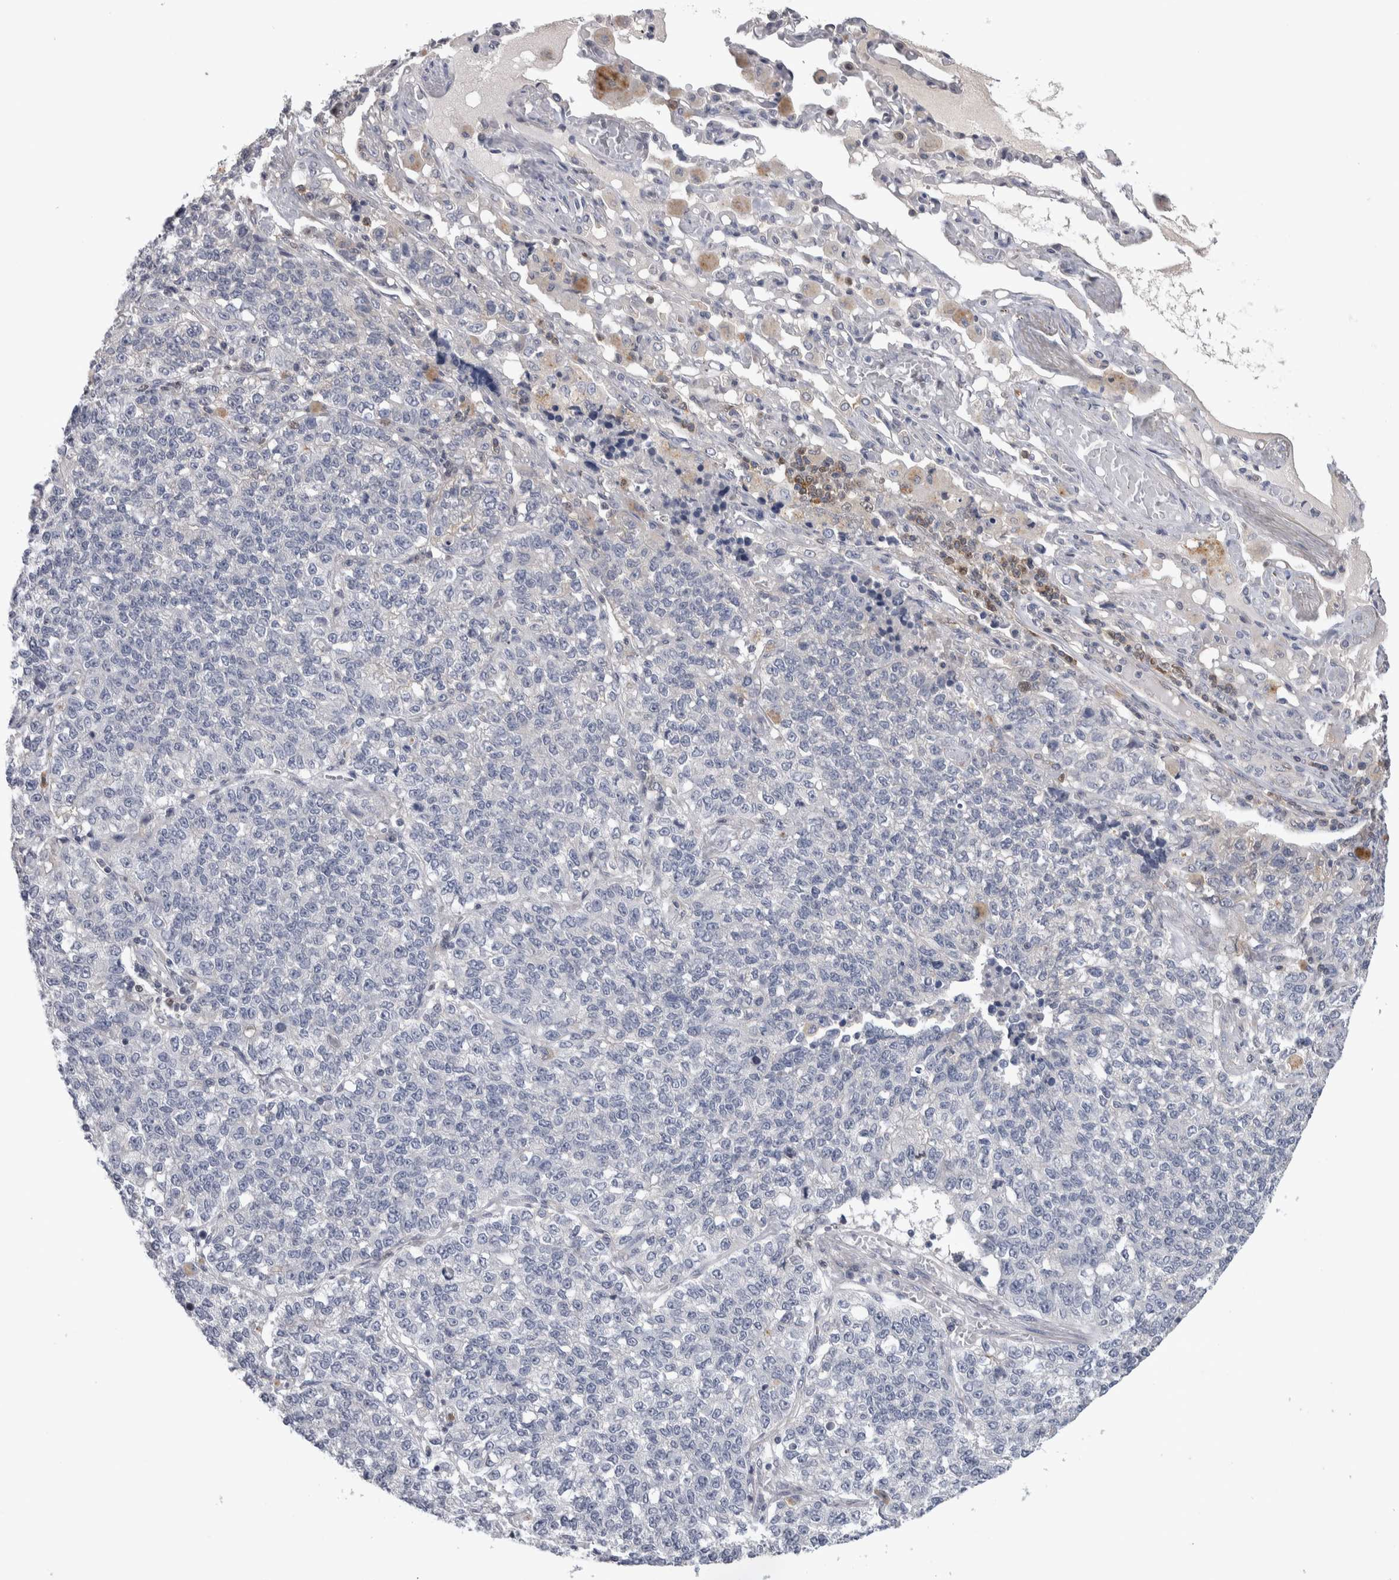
{"staining": {"intensity": "negative", "quantity": "none", "location": "none"}, "tissue": "lung cancer", "cell_type": "Tumor cells", "image_type": "cancer", "snomed": [{"axis": "morphology", "description": "Adenocarcinoma, NOS"}, {"axis": "topography", "description": "Lung"}], "caption": "Human lung cancer stained for a protein using IHC displays no expression in tumor cells.", "gene": "NFKB2", "patient": {"sex": "male", "age": 49}}